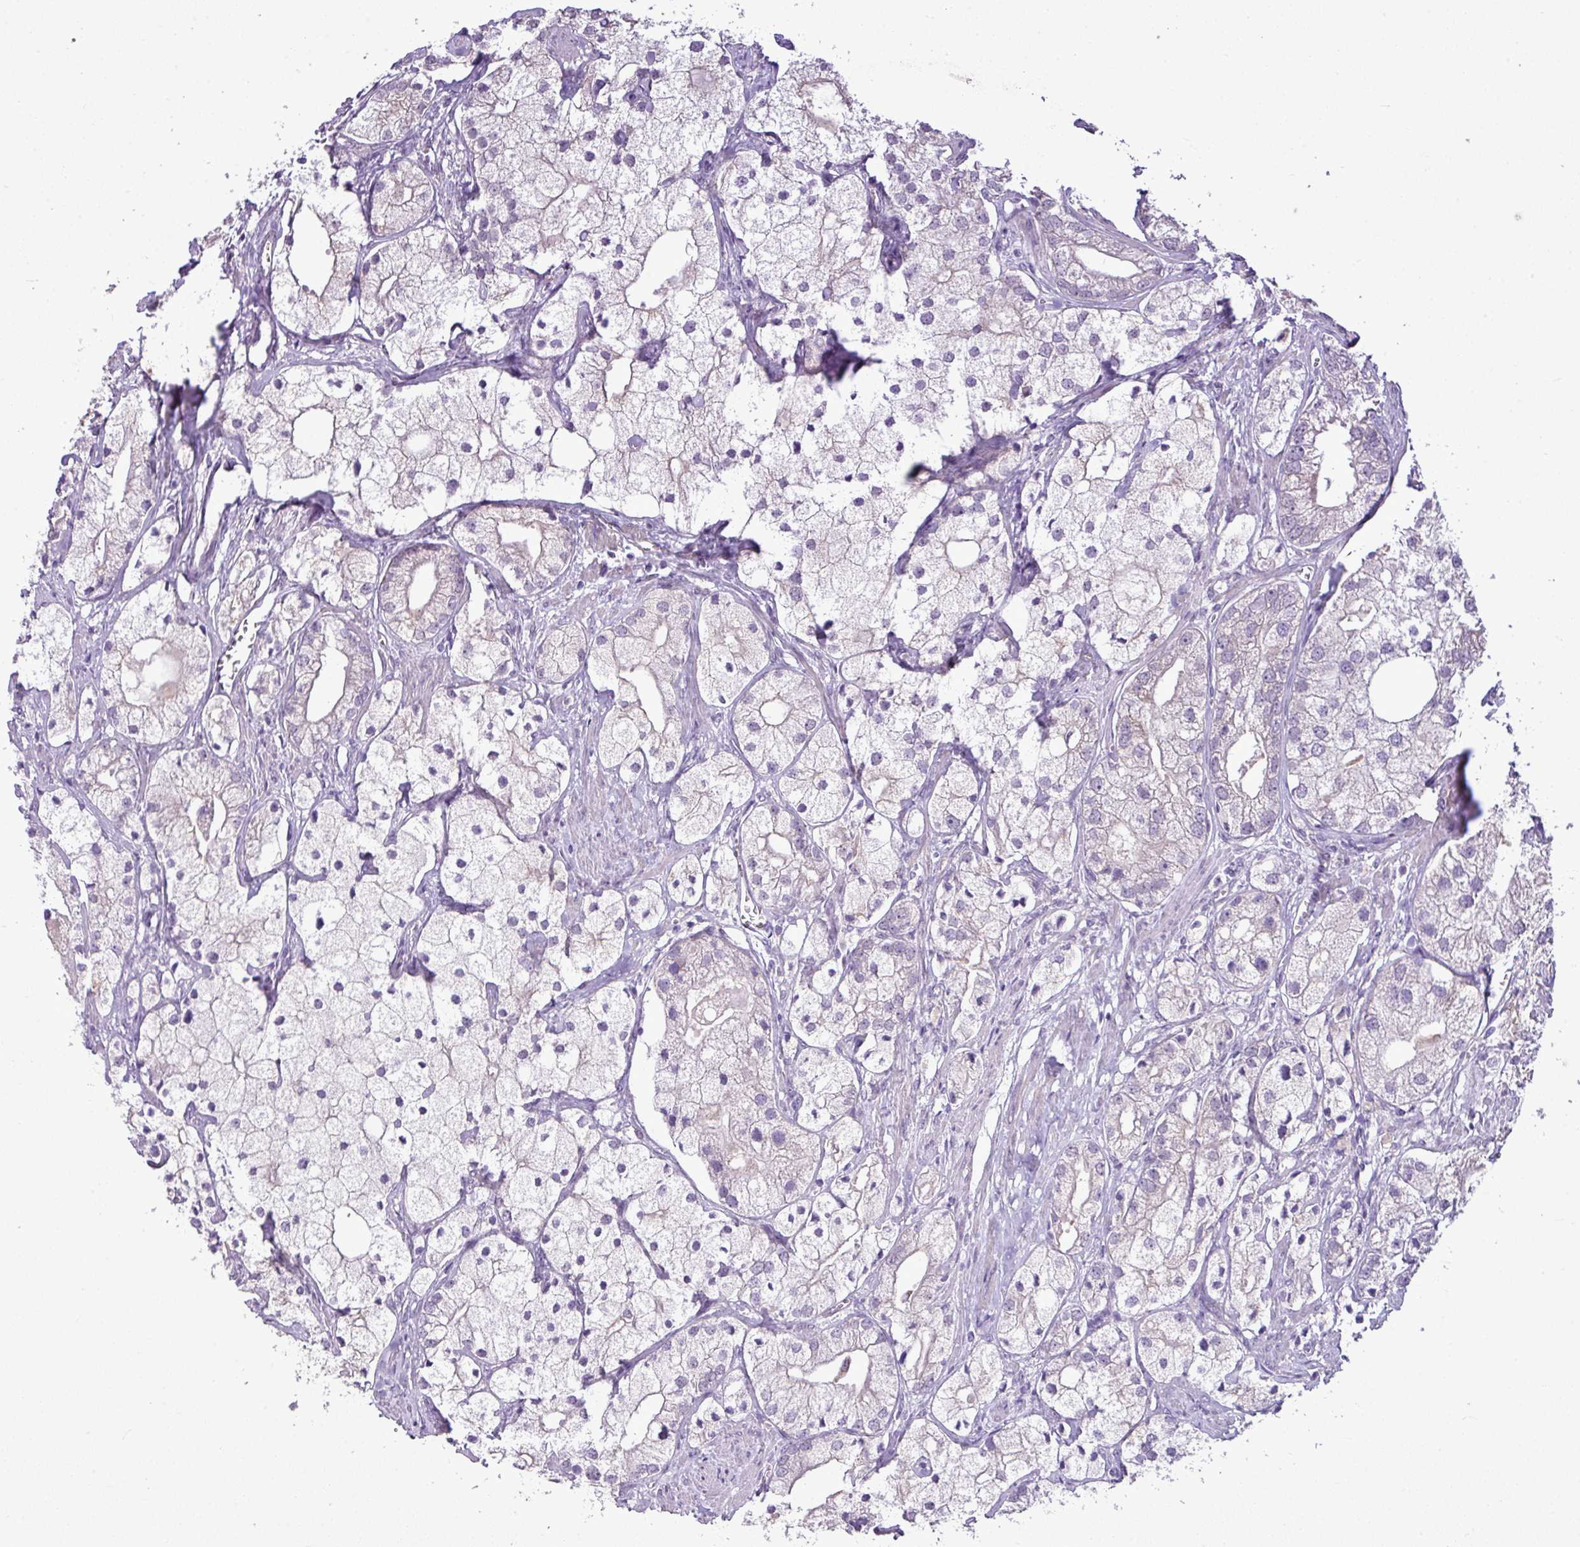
{"staining": {"intensity": "negative", "quantity": "none", "location": "none"}, "tissue": "prostate cancer", "cell_type": "Tumor cells", "image_type": "cancer", "snomed": [{"axis": "morphology", "description": "Adenocarcinoma, Low grade"}, {"axis": "topography", "description": "Prostate"}], "caption": "DAB immunohistochemical staining of human prostate low-grade adenocarcinoma reveals no significant positivity in tumor cells.", "gene": "ALDH2", "patient": {"sex": "male", "age": 69}}